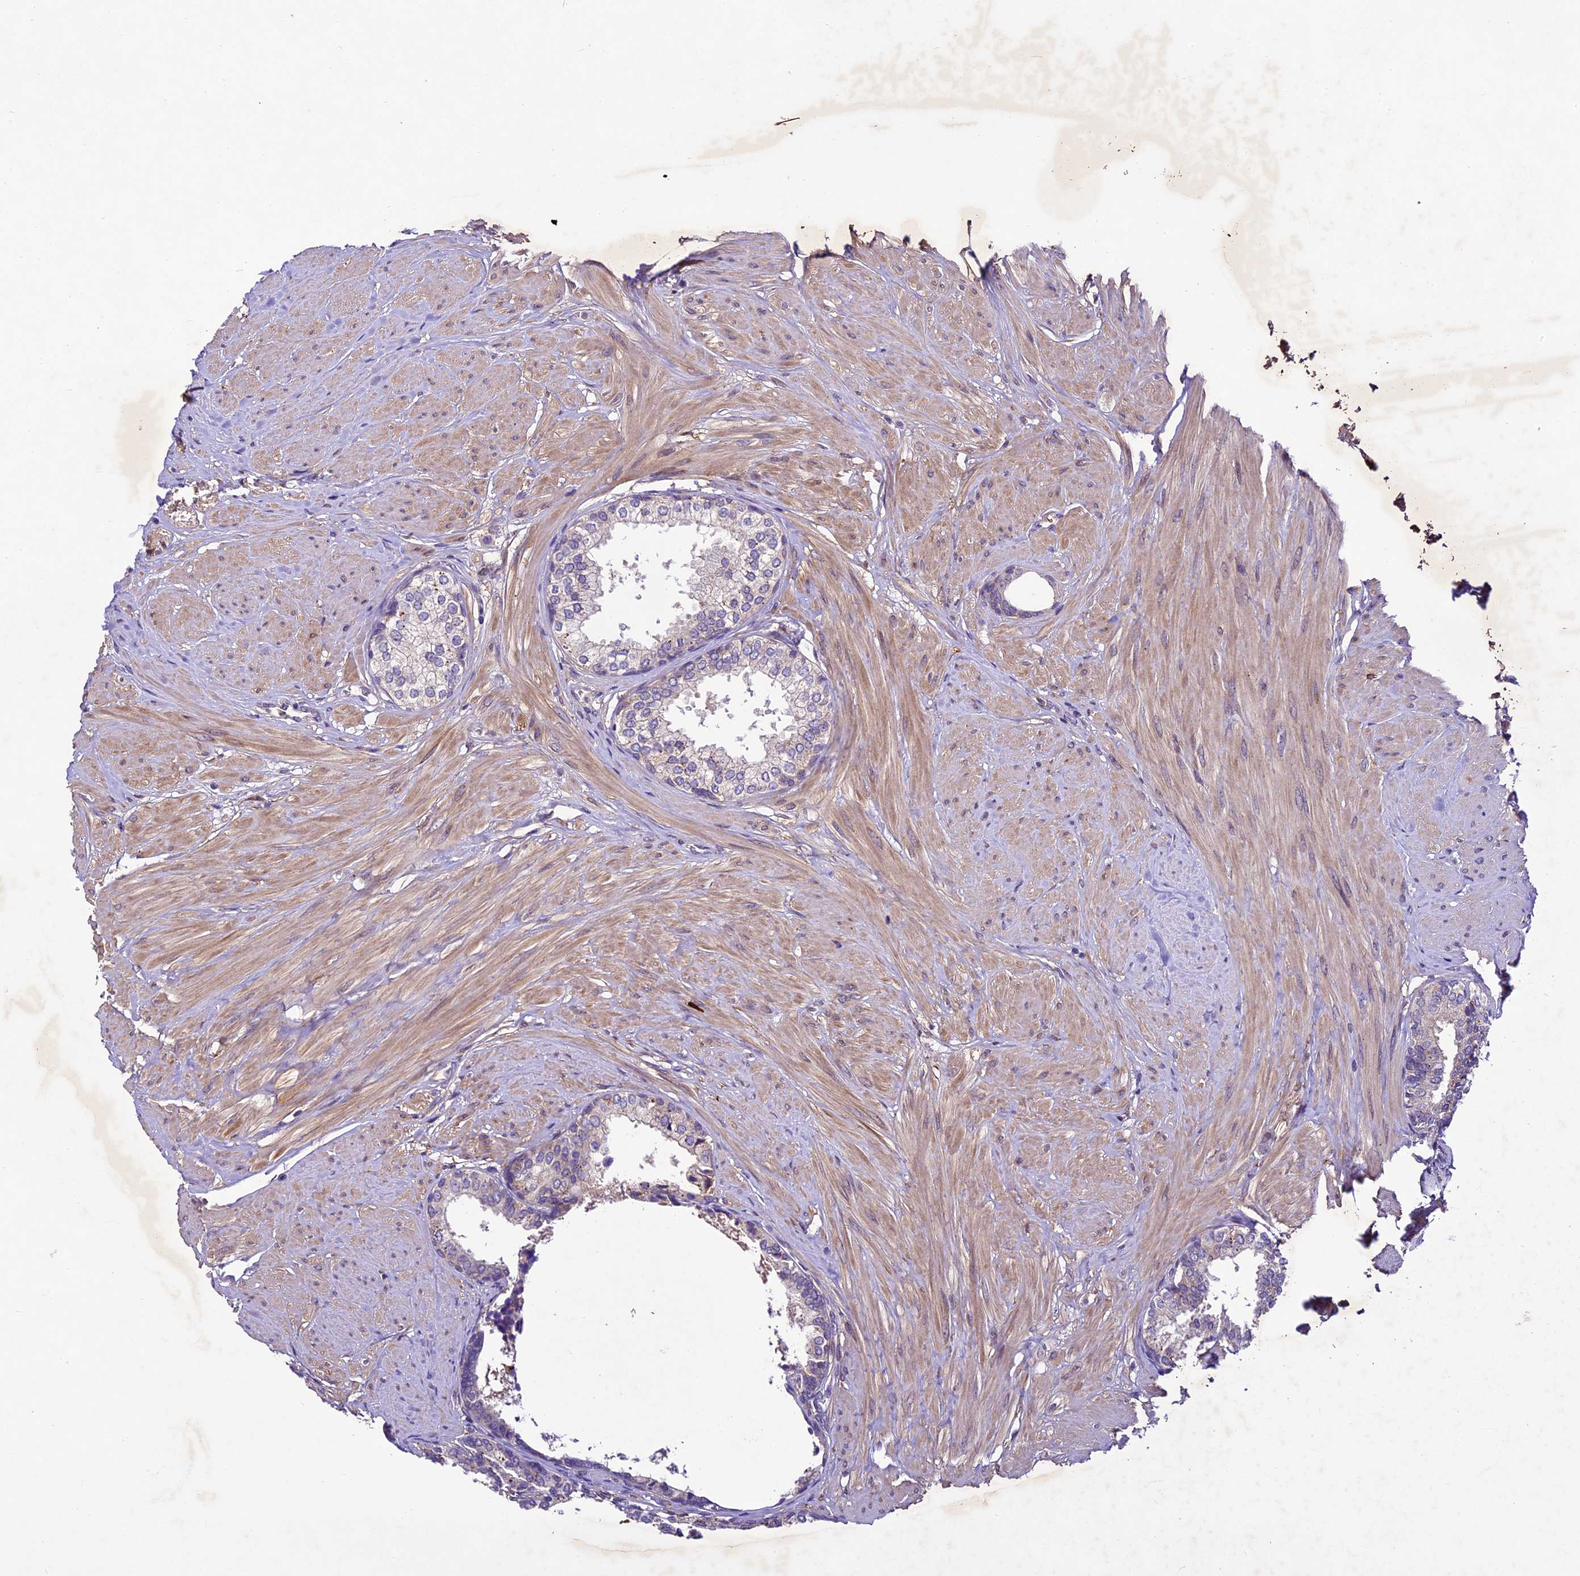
{"staining": {"intensity": "moderate", "quantity": "<25%", "location": "cytoplasmic/membranous"}, "tissue": "prostate", "cell_type": "Glandular cells", "image_type": "normal", "snomed": [{"axis": "morphology", "description": "Normal tissue, NOS"}, {"axis": "topography", "description": "Prostate"}], "caption": "A brown stain labels moderate cytoplasmic/membranous expression of a protein in glandular cells of unremarkable human prostate.", "gene": "CILP2", "patient": {"sex": "male", "age": 48}}